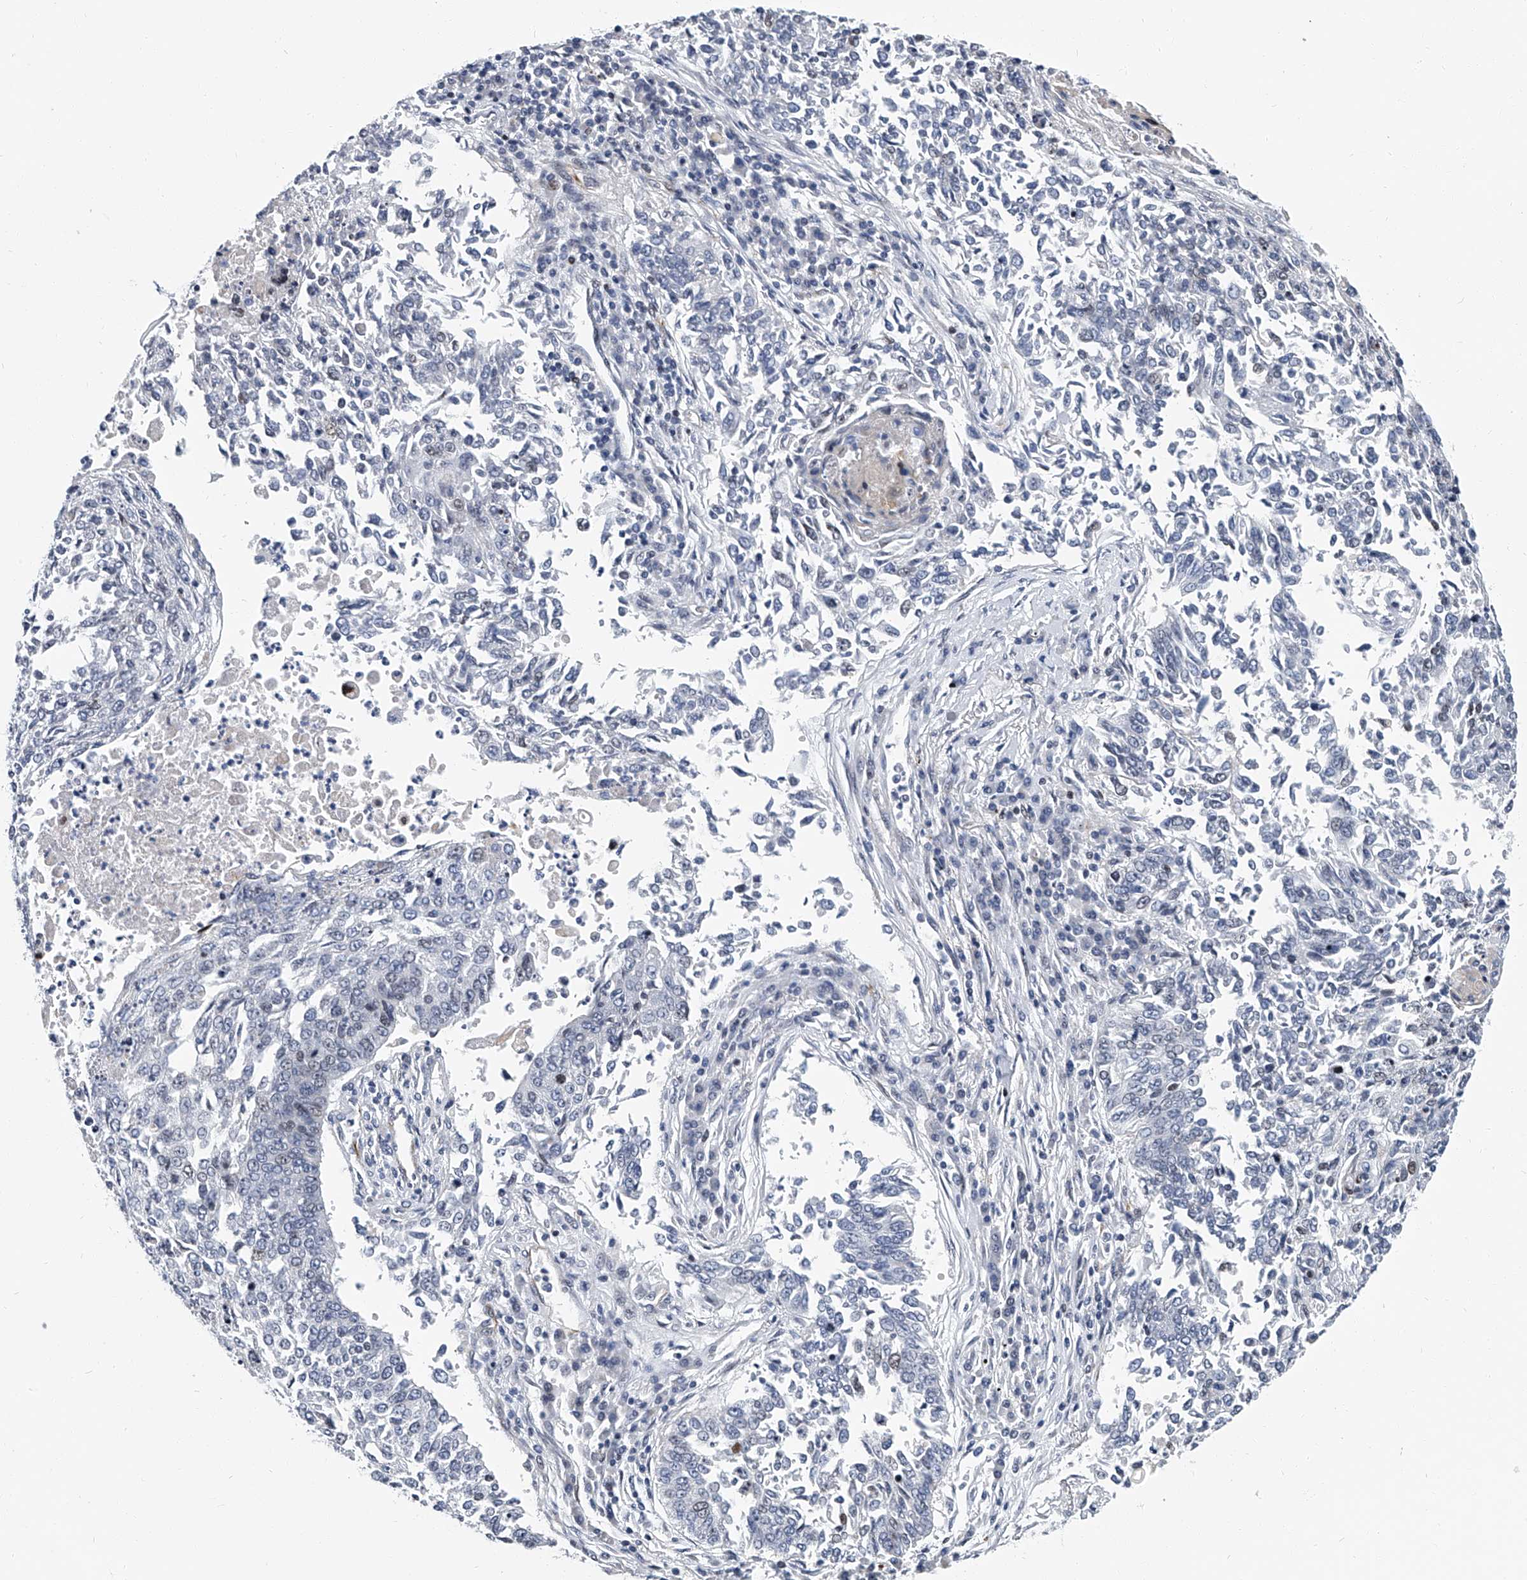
{"staining": {"intensity": "negative", "quantity": "none", "location": "none"}, "tissue": "lung cancer", "cell_type": "Tumor cells", "image_type": "cancer", "snomed": [{"axis": "morphology", "description": "Normal tissue, NOS"}, {"axis": "morphology", "description": "Squamous cell carcinoma, NOS"}, {"axis": "topography", "description": "Cartilage tissue"}, {"axis": "topography", "description": "Bronchus"}, {"axis": "topography", "description": "Lung"}, {"axis": "topography", "description": "Peripheral nerve tissue"}], "caption": "Immunohistochemistry image of neoplastic tissue: human lung cancer stained with DAB (3,3'-diaminobenzidine) exhibits no significant protein staining in tumor cells.", "gene": "KIRREL1", "patient": {"sex": "female", "age": 49}}